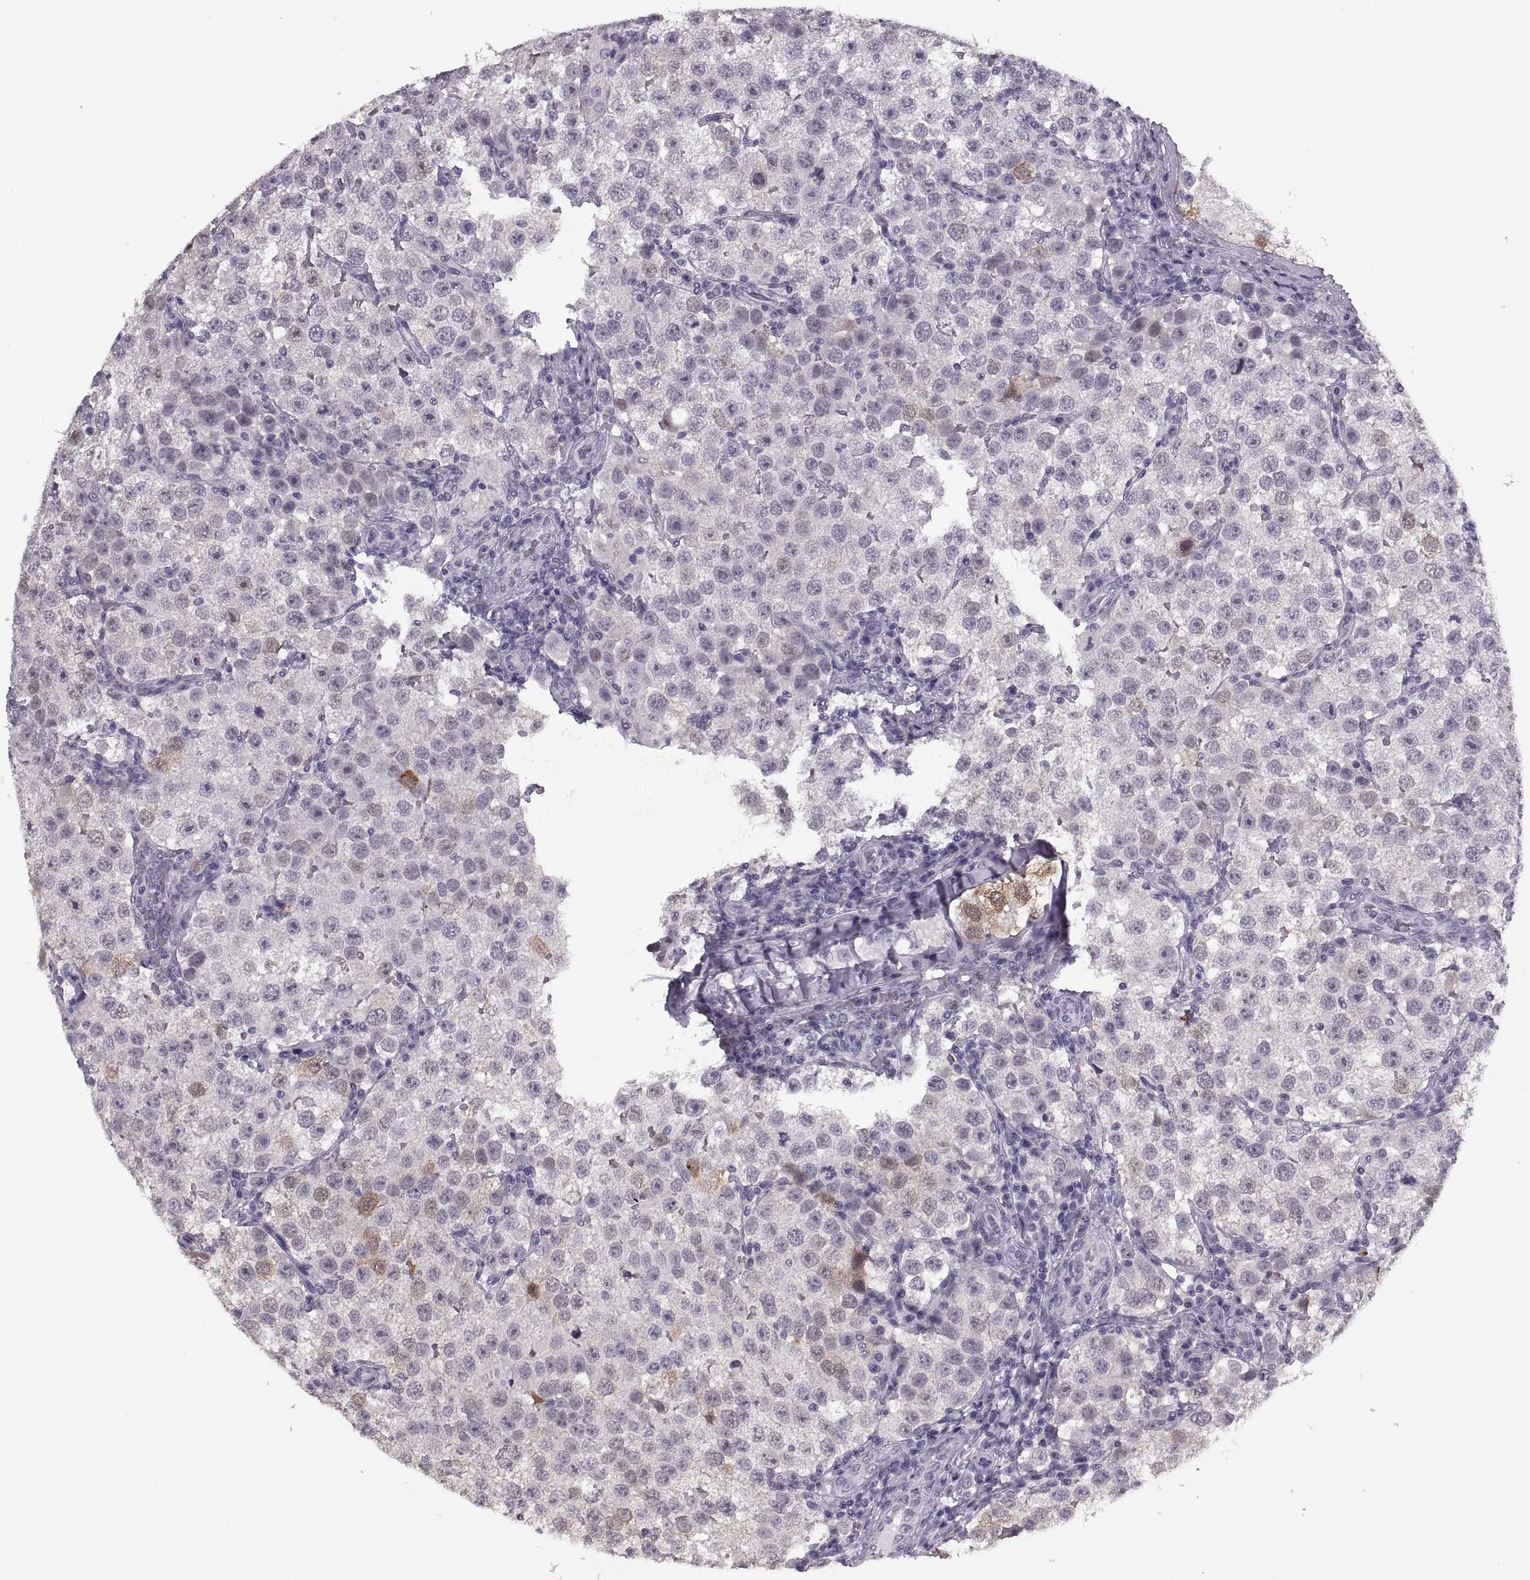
{"staining": {"intensity": "negative", "quantity": "none", "location": "none"}, "tissue": "testis cancer", "cell_type": "Tumor cells", "image_type": "cancer", "snomed": [{"axis": "morphology", "description": "Seminoma, NOS"}, {"axis": "topography", "description": "Testis"}], "caption": "An IHC image of testis cancer (seminoma) is shown. There is no staining in tumor cells of testis cancer (seminoma). (Immunohistochemistry (ihc), brightfield microscopy, high magnification).", "gene": "PAGE5", "patient": {"sex": "male", "age": 37}}